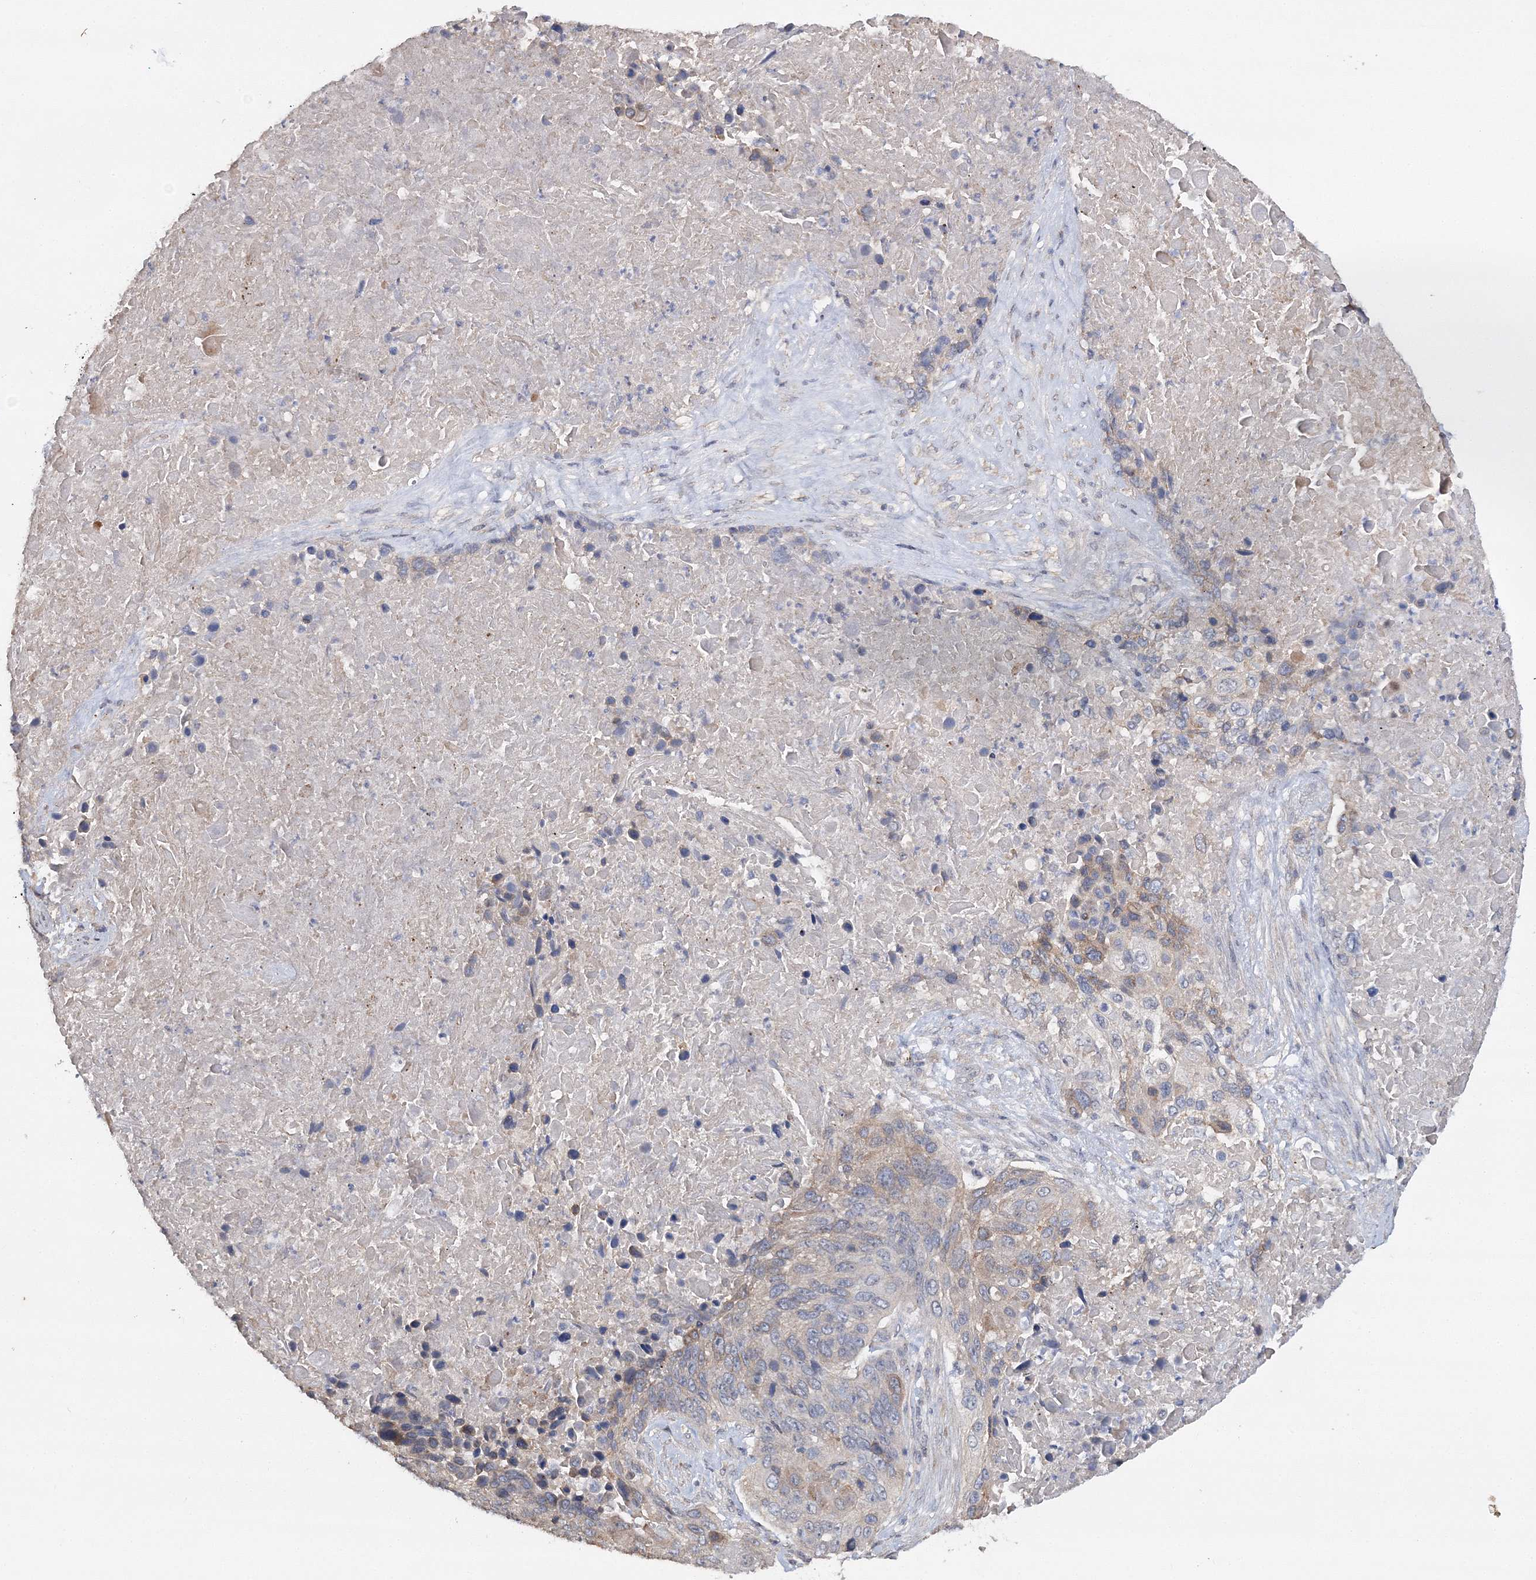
{"staining": {"intensity": "weak", "quantity": "<25%", "location": "cytoplasmic/membranous"}, "tissue": "lung cancer", "cell_type": "Tumor cells", "image_type": "cancer", "snomed": [{"axis": "morphology", "description": "Squamous cell carcinoma, NOS"}, {"axis": "topography", "description": "Lung"}], "caption": "Tumor cells show no significant protein staining in lung cancer. The staining is performed using DAB brown chromogen with nuclei counter-stained in using hematoxylin.", "gene": "GJB5", "patient": {"sex": "male", "age": 66}}